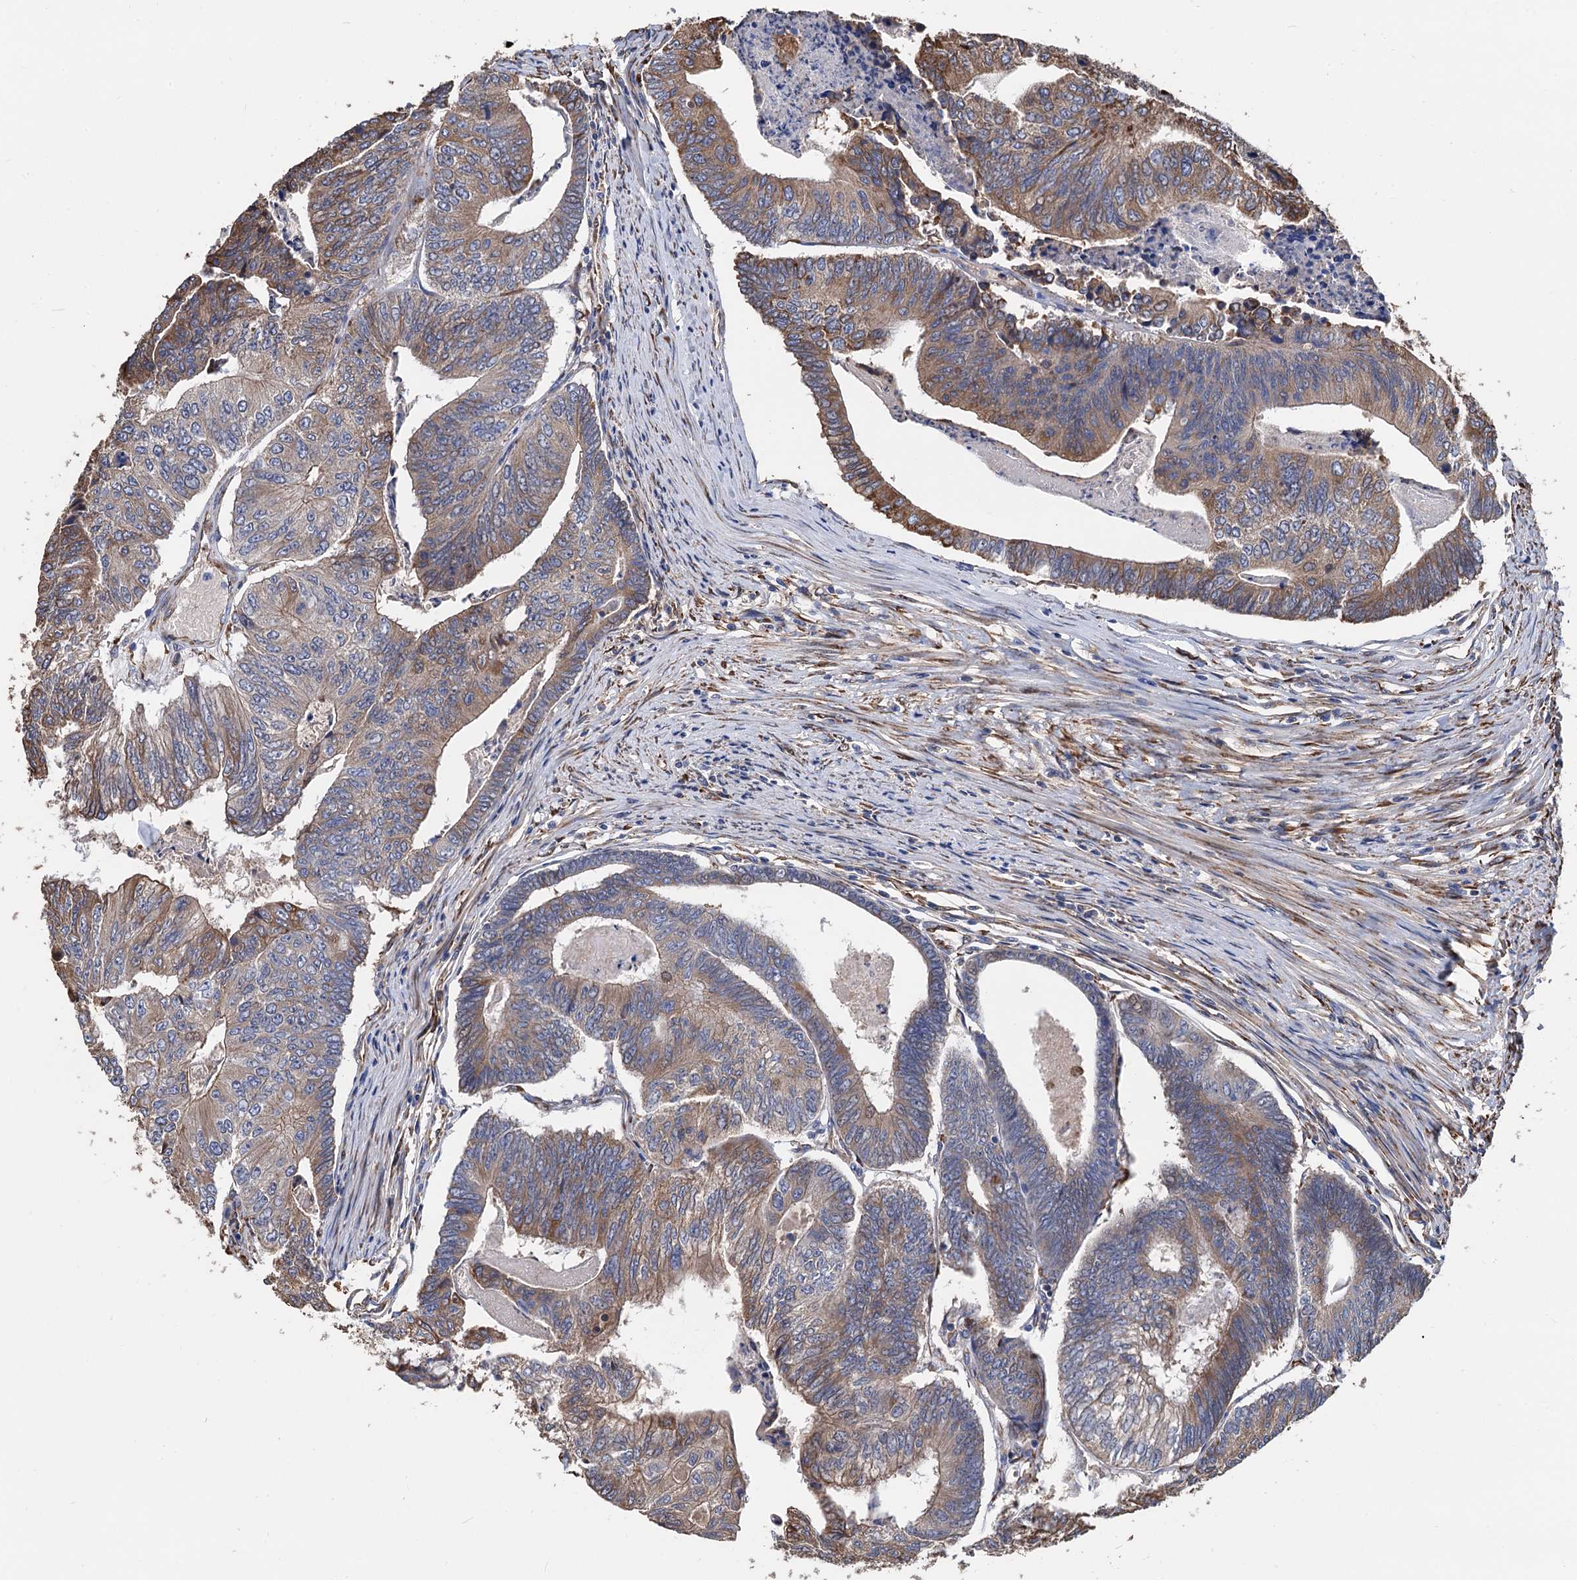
{"staining": {"intensity": "weak", "quantity": "25%-75%", "location": "cytoplasmic/membranous"}, "tissue": "colorectal cancer", "cell_type": "Tumor cells", "image_type": "cancer", "snomed": [{"axis": "morphology", "description": "Adenocarcinoma, NOS"}, {"axis": "topography", "description": "Colon"}], "caption": "Tumor cells reveal low levels of weak cytoplasmic/membranous positivity in about 25%-75% of cells in adenocarcinoma (colorectal). Nuclei are stained in blue.", "gene": "CNNM1", "patient": {"sex": "female", "age": 67}}